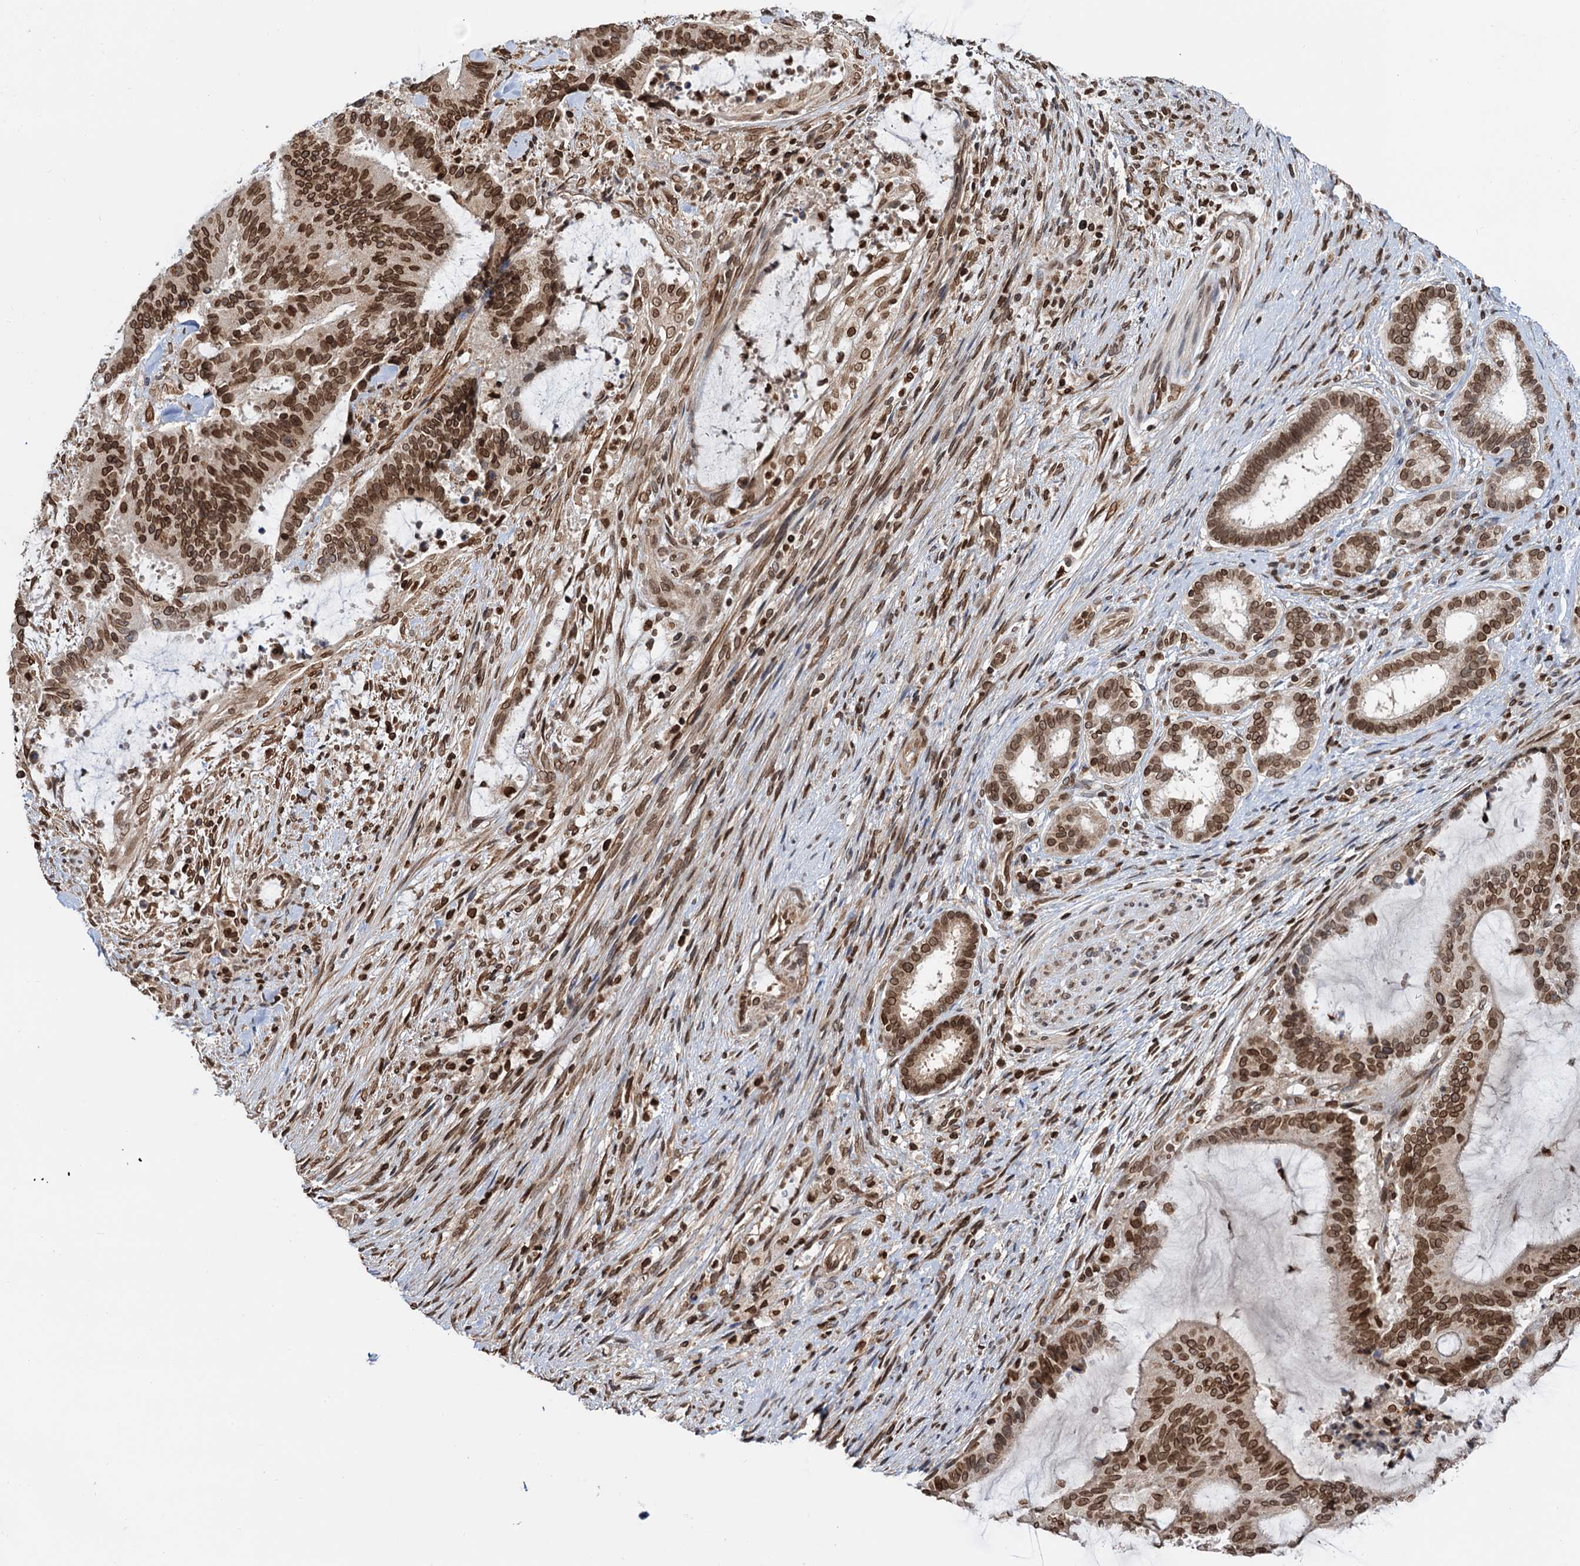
{"staining": {"intensity": "strong", "quantity": ">75%", "location": "nuclear"}, "tissue": "liver cancer", "cell_type": "Tumor cells", "image_type": "cancer", "snomed": [{"axis": "morphology", "description": "Normal tissue, NOS"}, {"axis": "morphology", "description": "Cholangiocarcinoma"}, {"axis": "topography", "description": "Liver"}, {"axis": "topography", "description": "Peripheral nerve tissue"}], "caption": "Immunohistochemical staining of liver cancer reveals high levels of strong nuclear staining in about >75% of tumor cells.", "gene": "ZC3H13", "patient": {"sex": "female", "age": 73}}